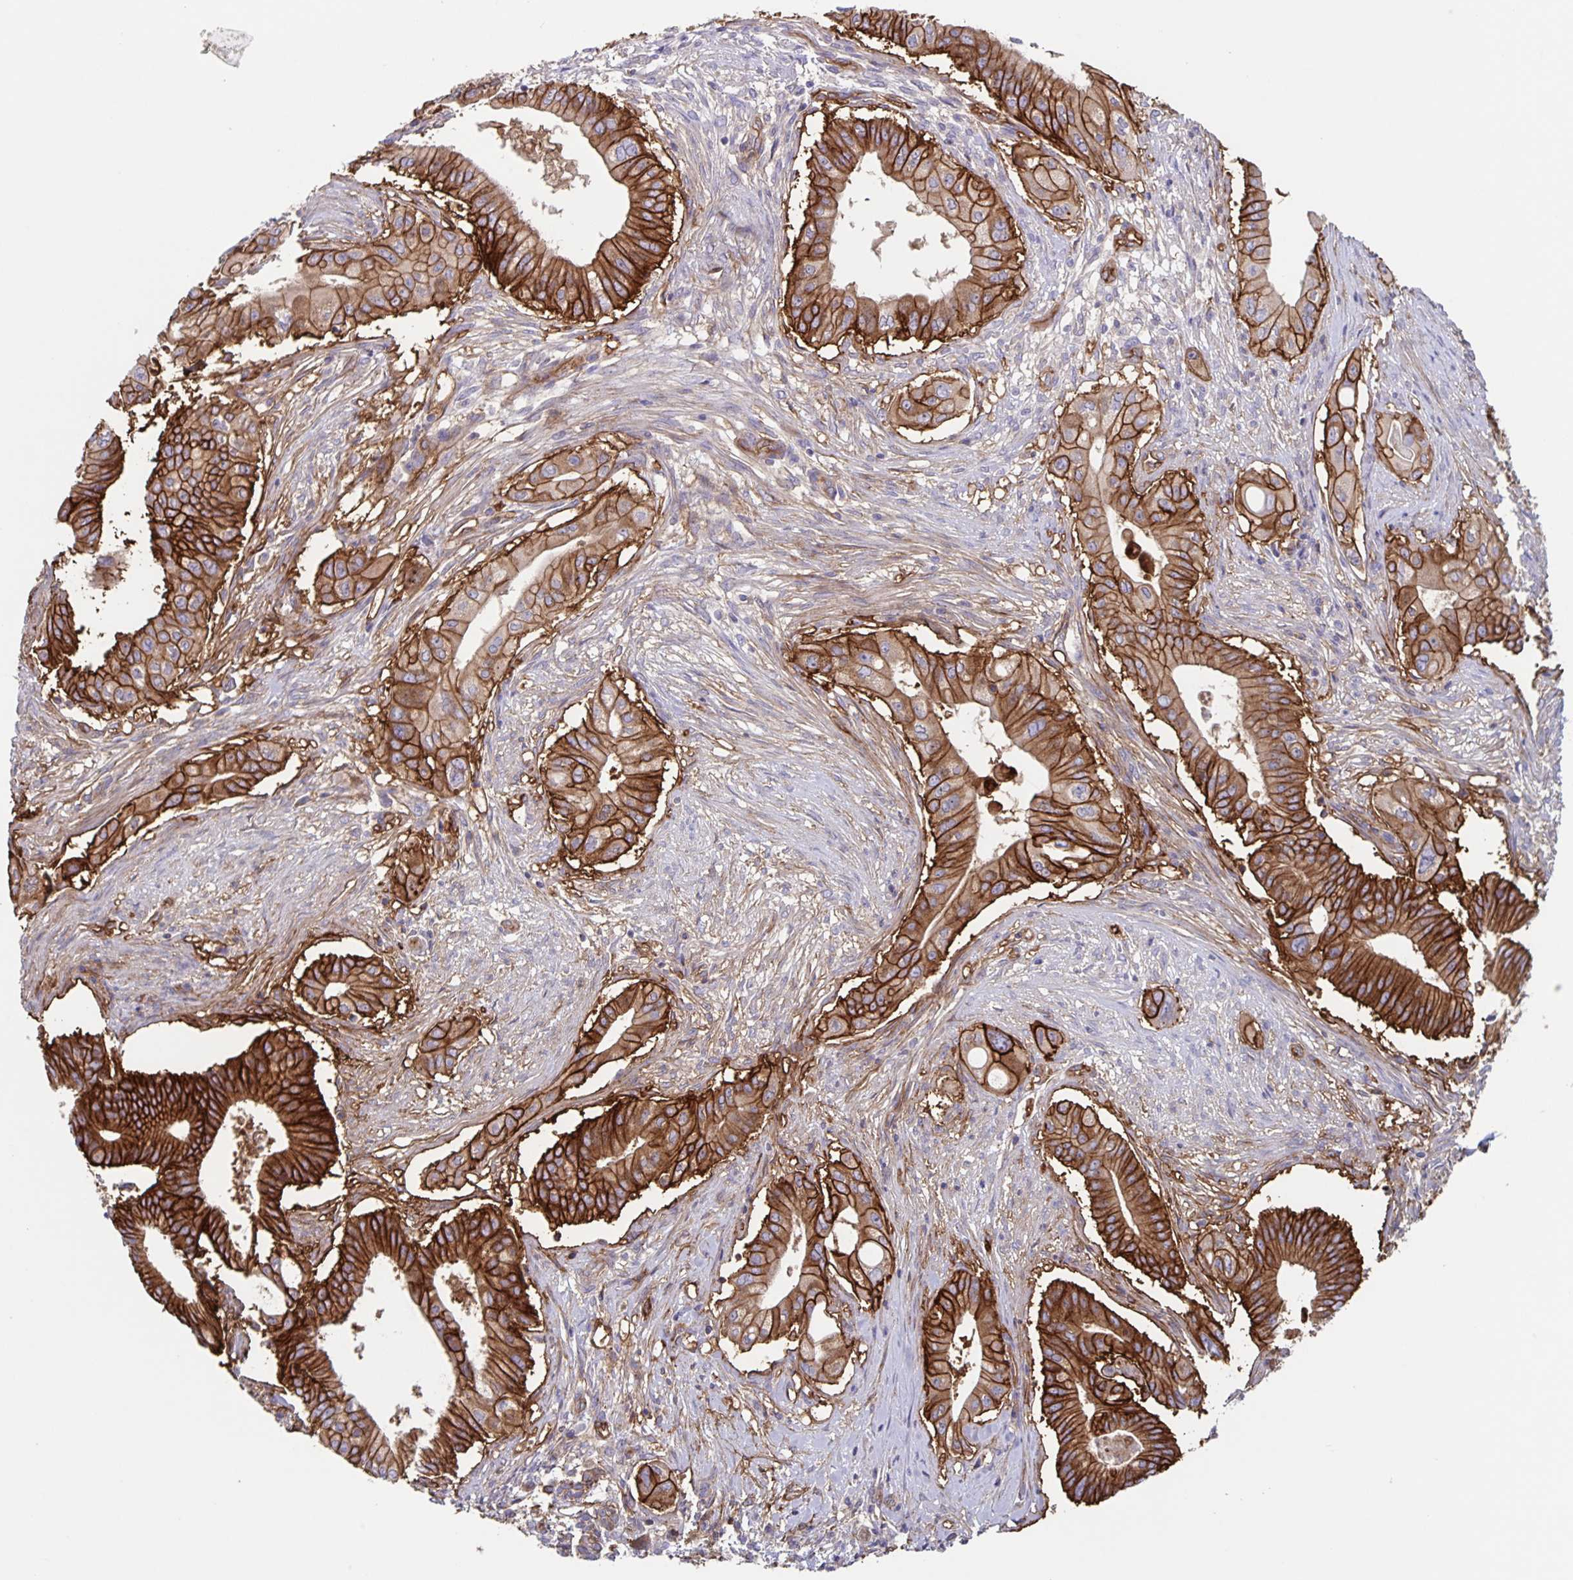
{"staining": {"intensity": "strong", "quantity": ">75%", "location": "cytoplasmic/membranous"}, "tissue": "pancreatic cancer", "cell_type": "Tumor cells", "image_type": "cancer", "snomed": [{"axis": "morphology", "description": "Adenocarcinoma, NOS"}, {"axis": "topography", "description": "Pancreas"}], "caption": "This is a micrograph of IHC staining of pancreatic adenocarcinoma, which shows strong positivity in the cytoplasmic/membranous of tumor cells.", "gene": "ITGA2", "patient": {"sex": "female", "age": 68}}